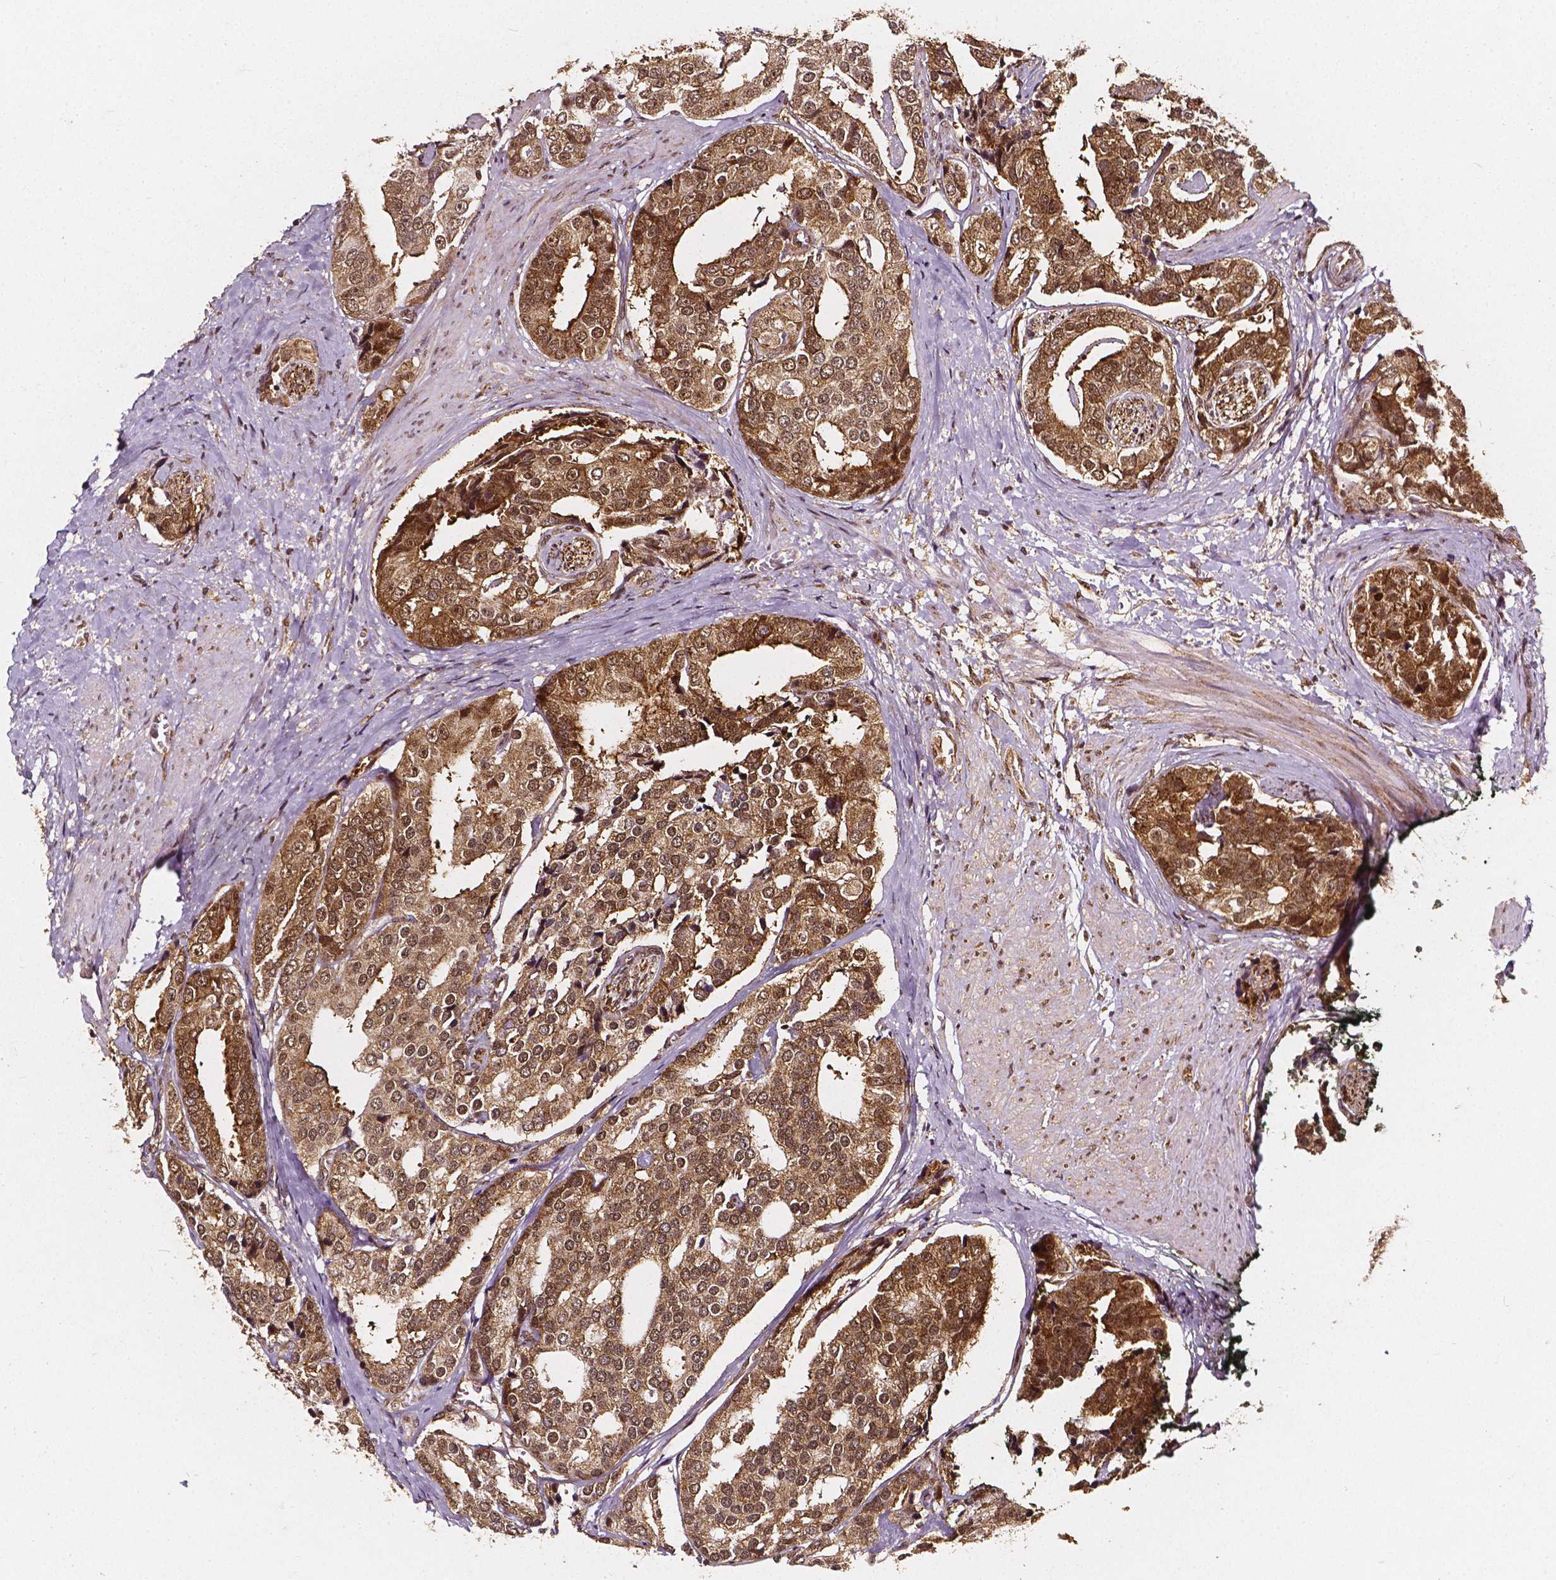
{"staining": {"intensity": "strong", "quantity": ">75%", "location": "cytoplasmic/membranous,nuclear"}, "tissue": "prostate cancer", "cell_type": "Tumor cells", "image_type": "cancer", "snomed": [{"axis": "morphology", "description": "Adenocarcinoma, High grade"}, {"axis": "topography", "description": "Prostate"}], "caption": "The histopathology image displays staining of prostate cancer, revealing strong cytoplasmic/membranous and nuclear protein expression (brown color) within tumor cells.", "gene": "SMN1", "patient": {"sex": "male", "age": 71}}